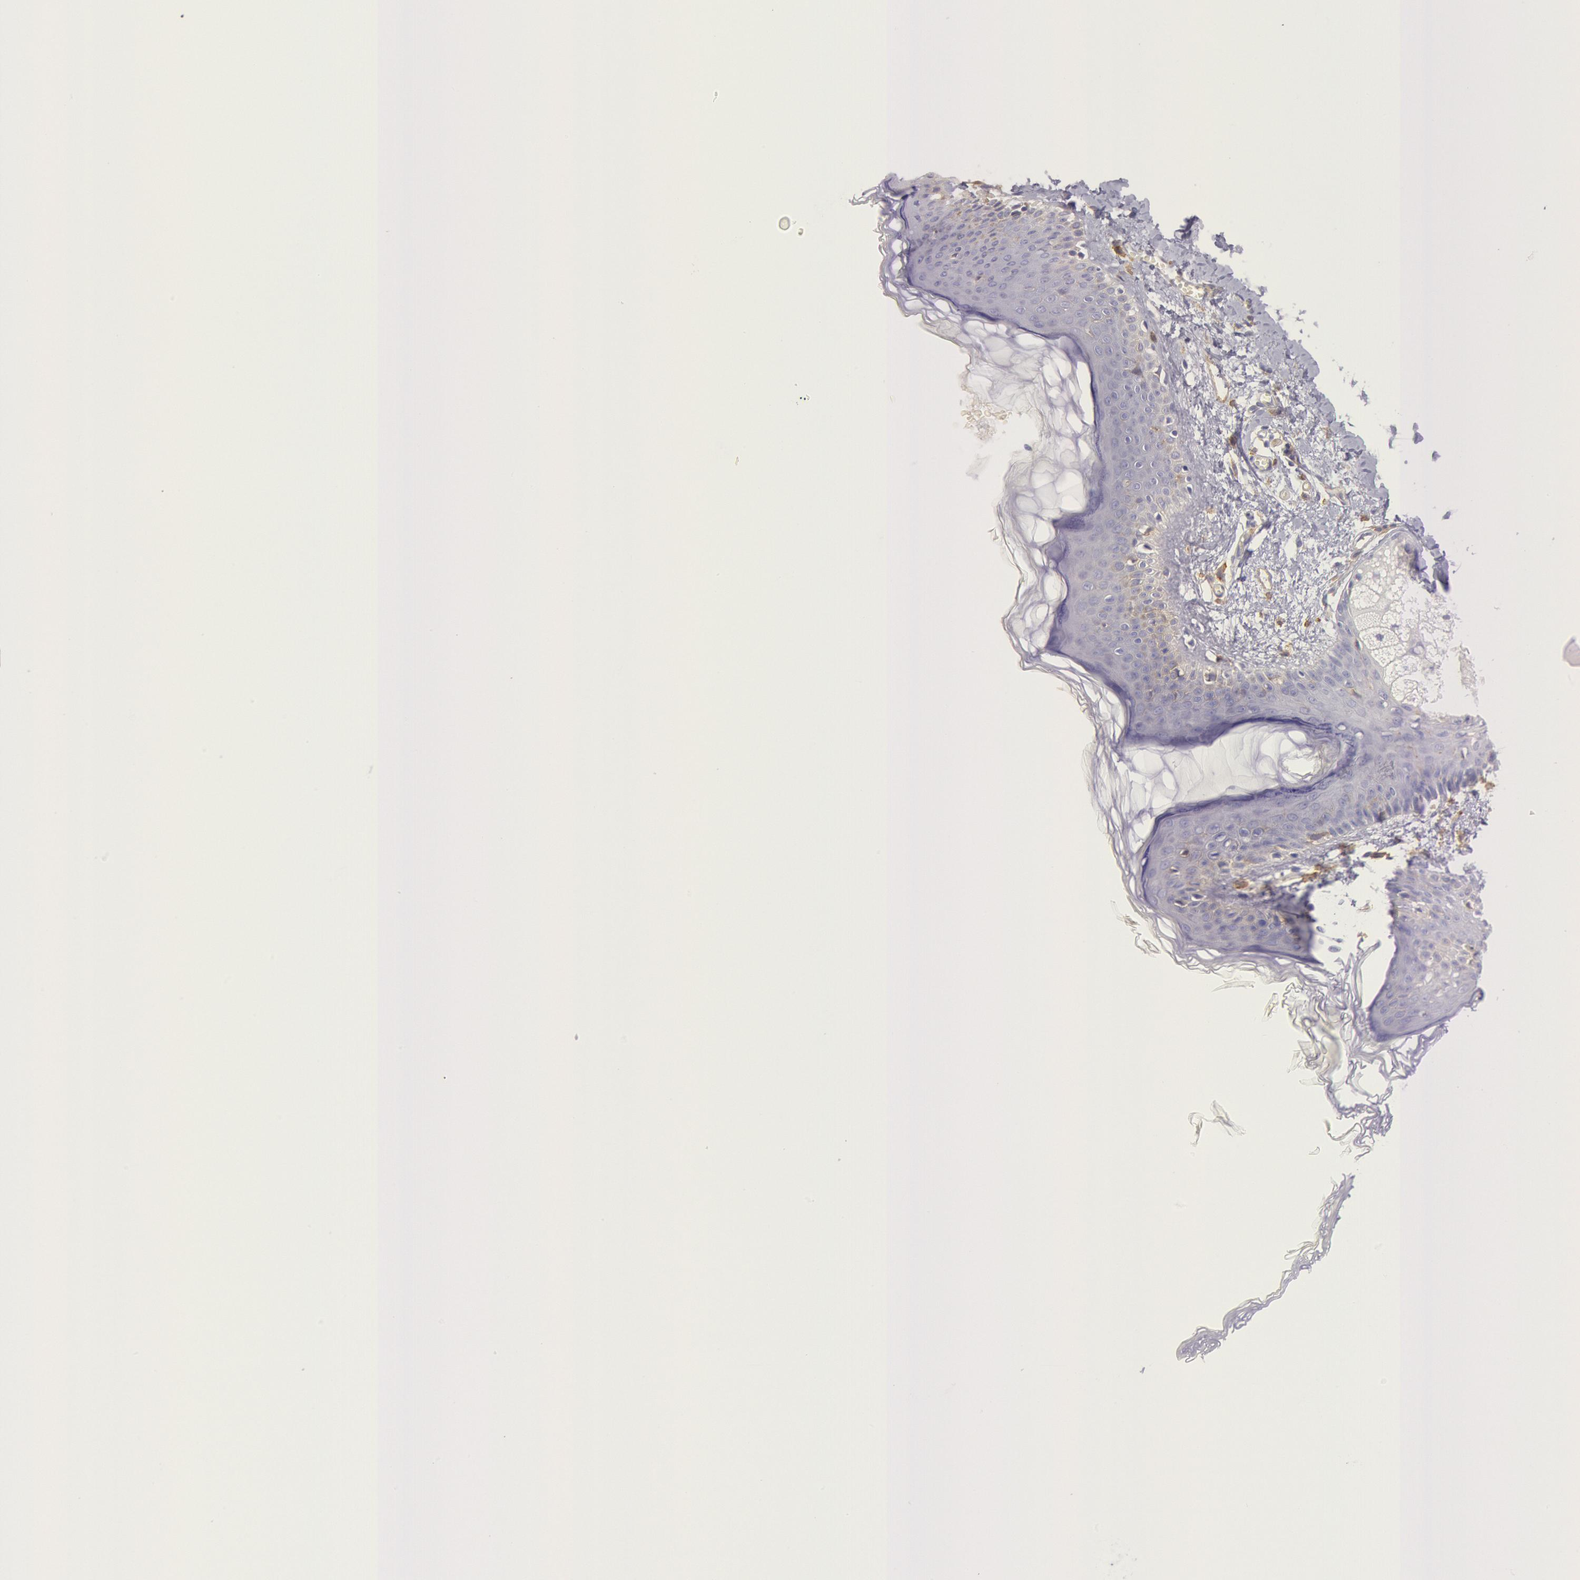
{"staining": {"intensity": "negative", "quantity": "none", "location": "none"}, "tissue": "skin", "cell_type": "Fibroblasts", "image_type": "normal", "snomed": [{"axis": "morphology", "description": "Normal tissue, NOS"}, {"axis": "morphology", "description": "Sarcoma, NOS"}, {"axis": "topography", "description": "Skin"}, {"axis": "topography", "description": "Soft tissue"}], "caption": "Immunohistochemical staining of normal human skin shows no significant positivity in fibroblasts. (DAB (3,3'-diaminobenzidine) IHC, high magnification).", "gene": "LYN", "patient": {"sex": "female", "age": 51}}